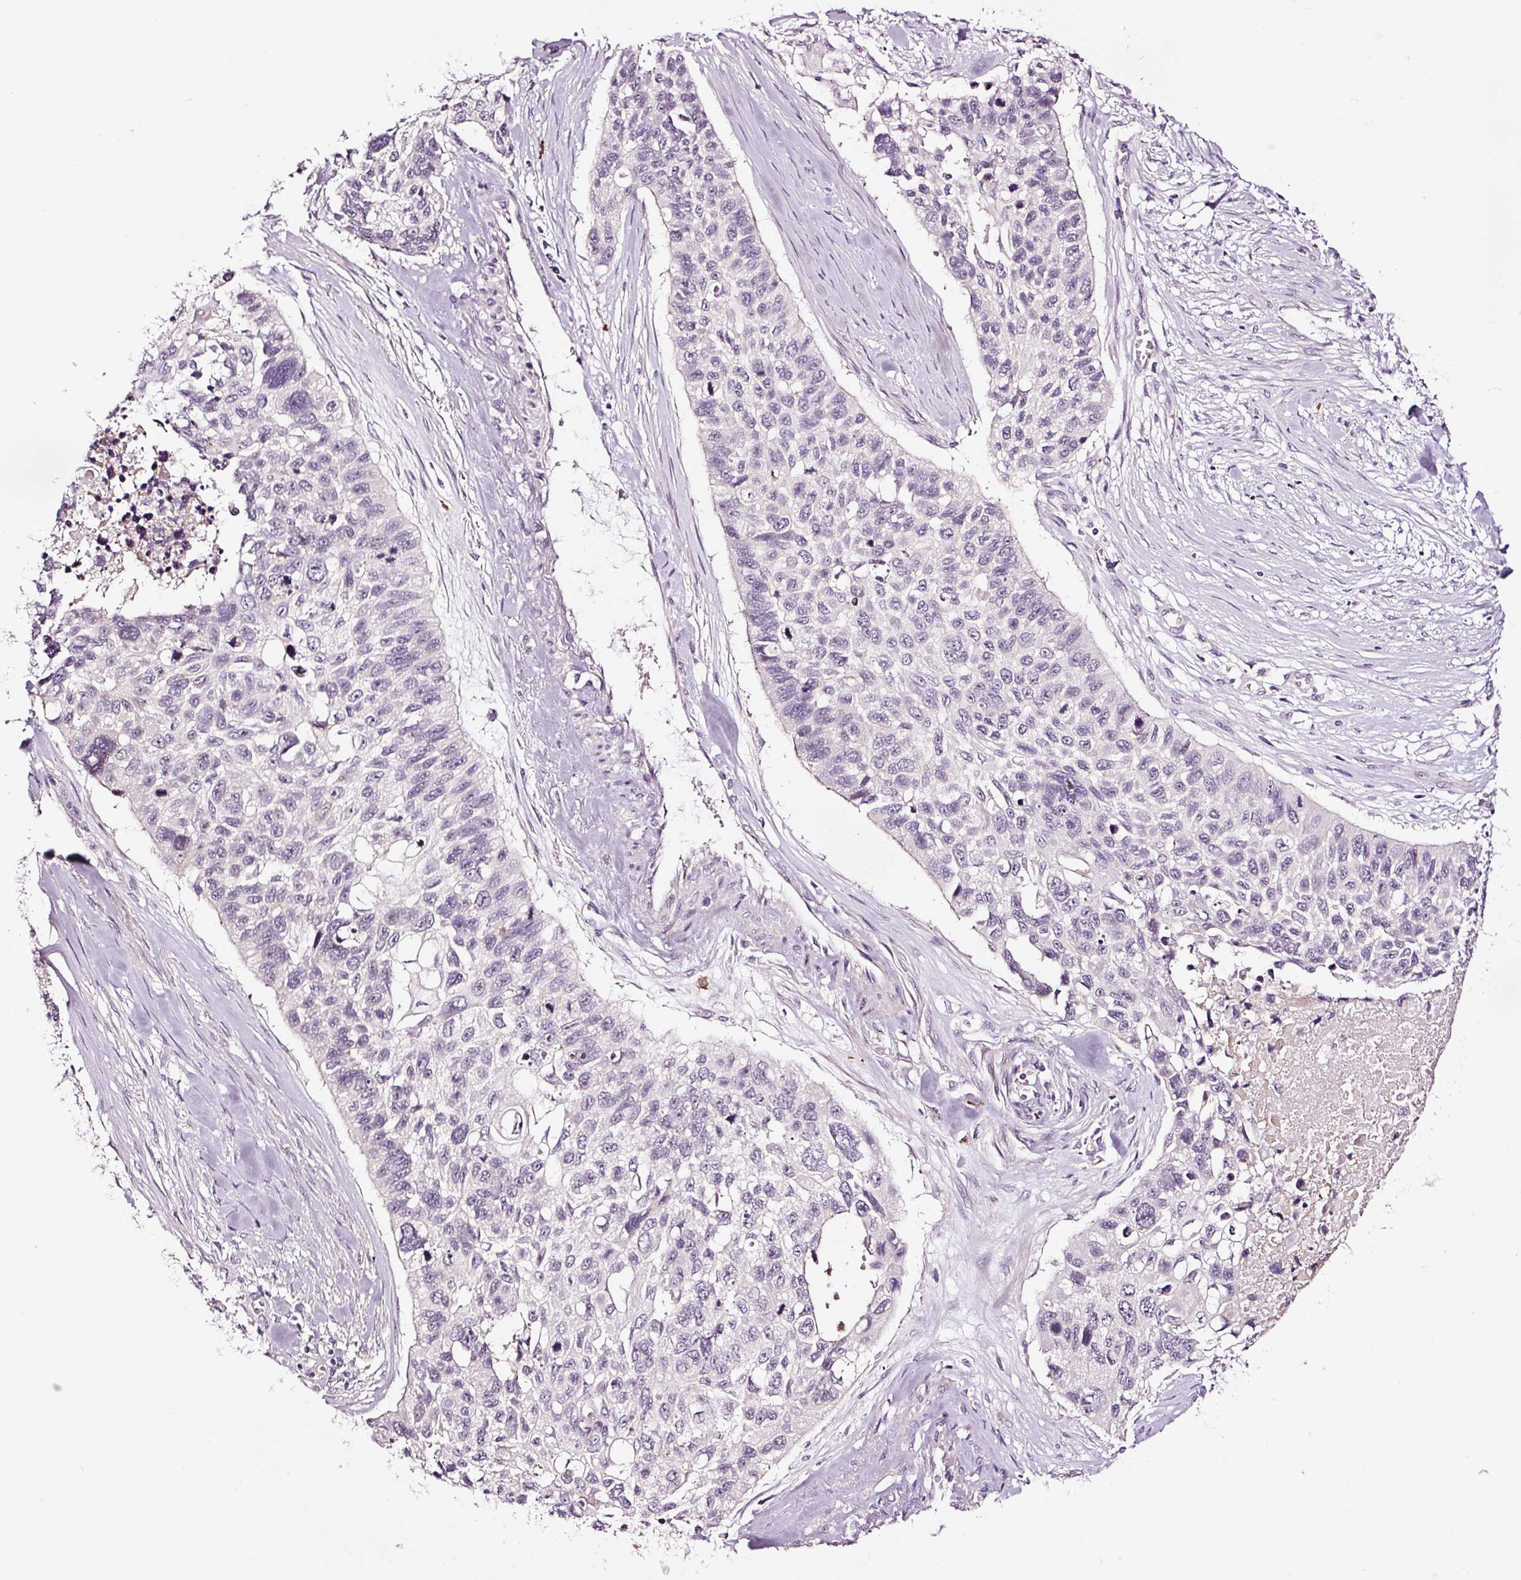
{"staining": {"intensity": "negative", "quantity": "none", "location": "none"}, "tissue": "lung cancer", "cell_type": "Tumor cells", "image_type": "cancer", "snomed": [{"axis": "morphology", "description": "Squamous cell carcinoma, NOS"}, {"axis": "topography", "description": "Lung"}], "caption": "High magnification brightfield microscopy of lung cancer stained with DAB (brown) and counterstained with hematoxylin (blue): tumor cells show no significant positivity.", "gene": "UTP14A", "patient": {"sex": "male", "age": 62}}